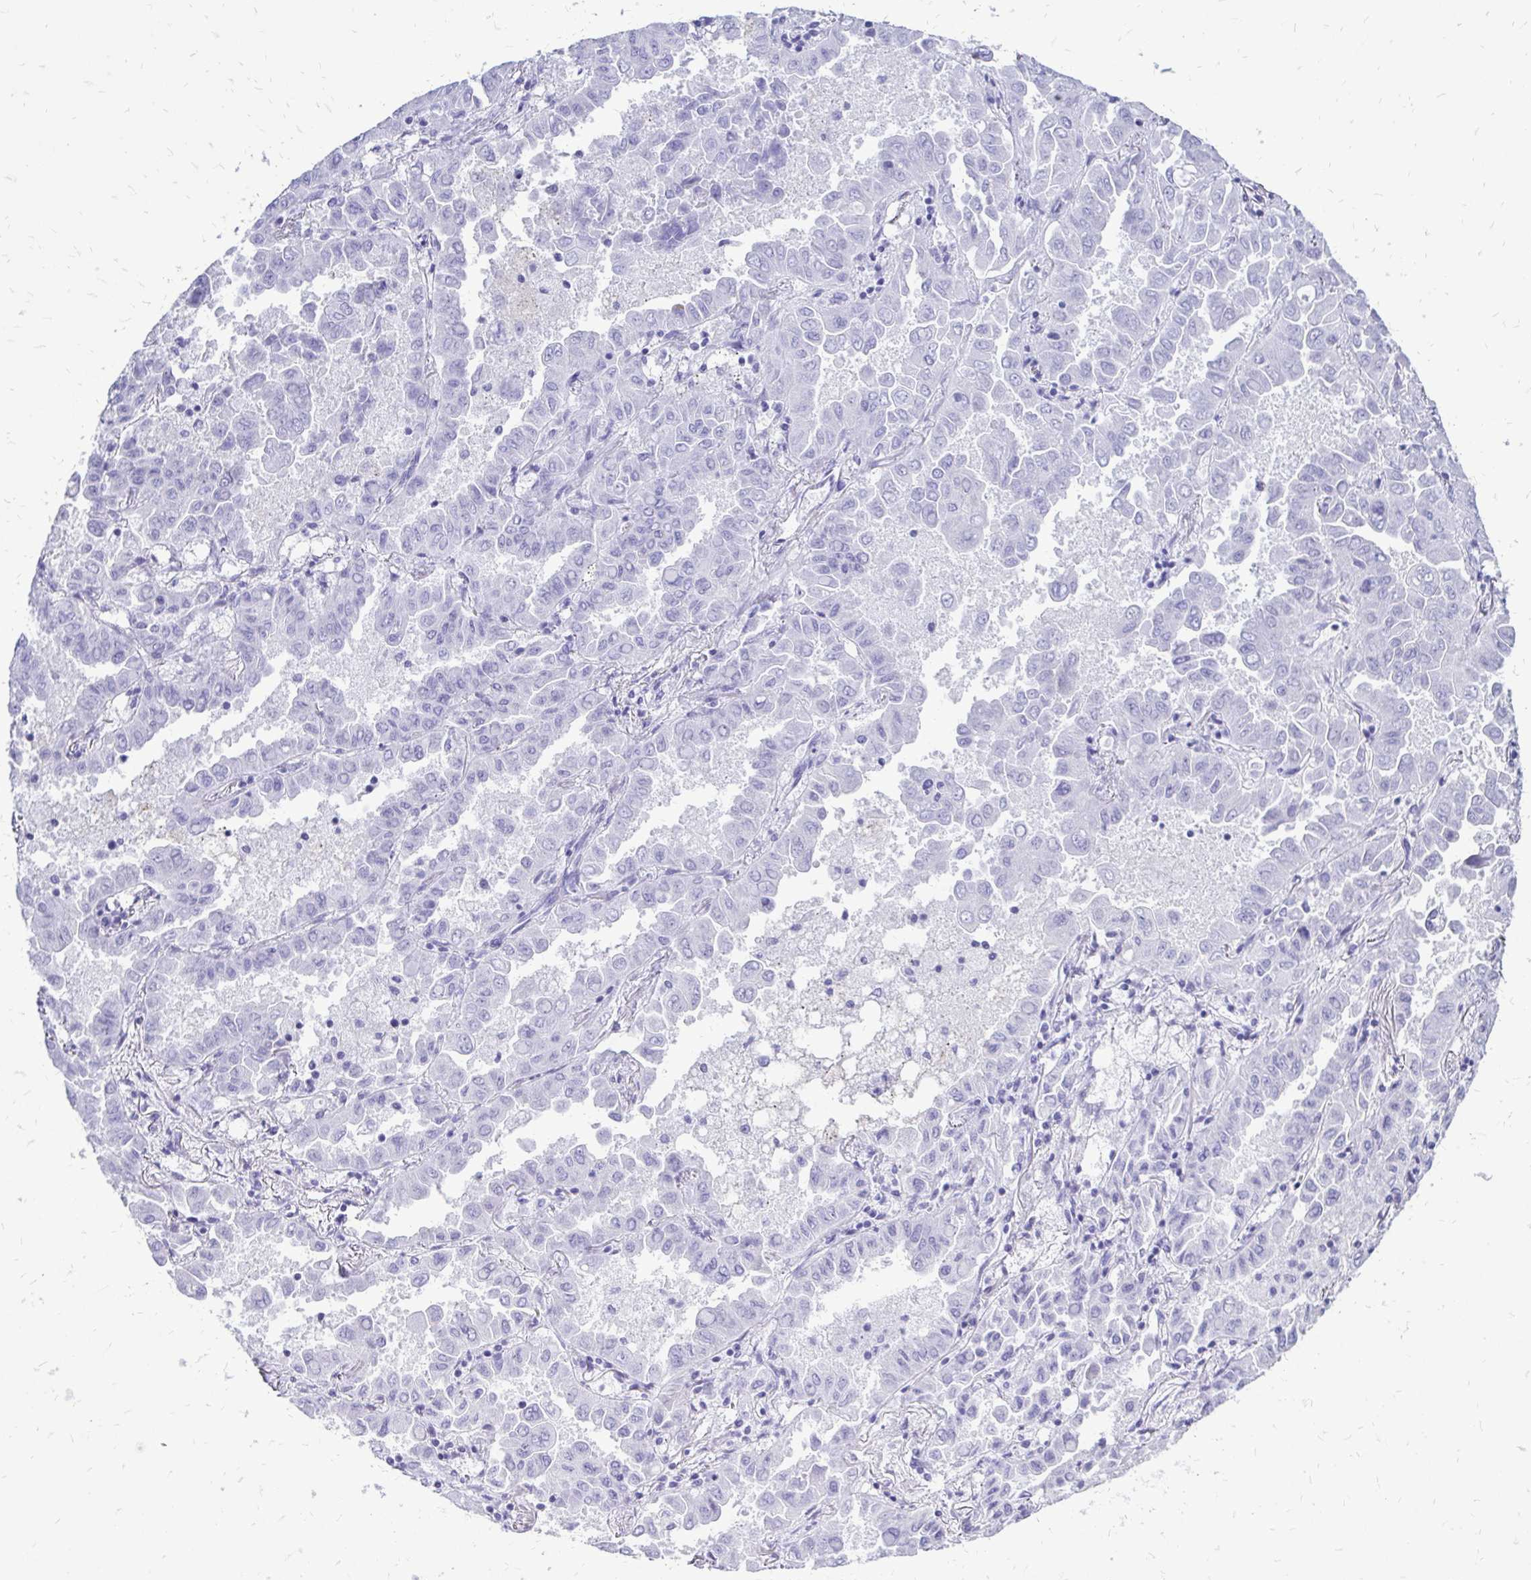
{"staining": {"intensity": "negative", "quantity": "none", "location": "none"}, "tissue": "lung cancer", "cell_type": "Tumor cells", "image_type": "cancer", "snomed": [{"axis": "morphology", "description": "Adenocarcinoma, NOS"}, {"axis": "topography", "description": "Lung"}], "caption": "DAB (3,3'-diaminobenzidine) immunohistochemical staining of lung cancer (adenocarcinoma) displays no significant positivity in tumor cells.", "gene": "SLC32A1", "patient": {"sex": "male", "age": 64}}